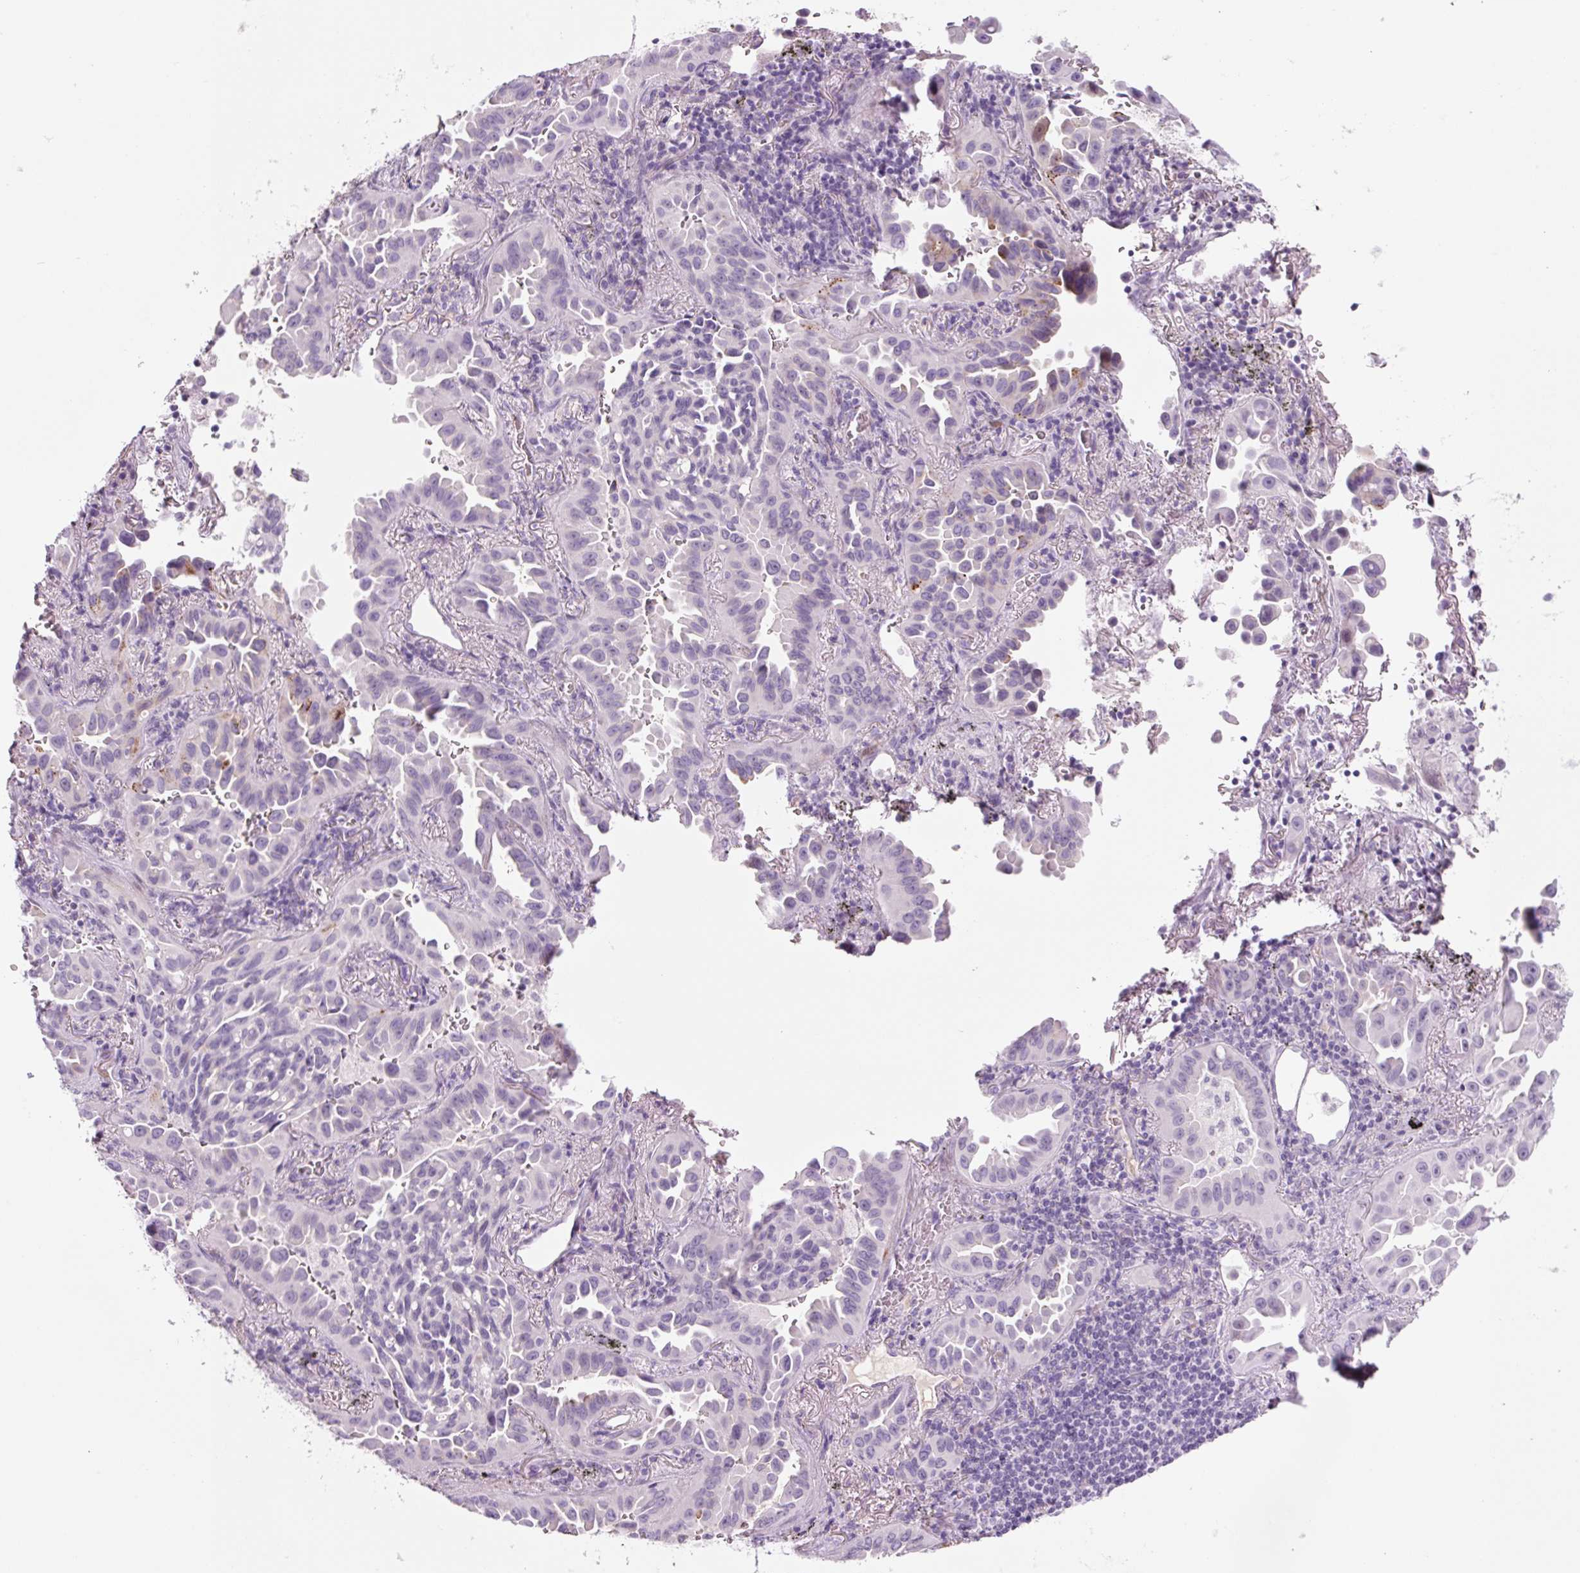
{"staining": {"intensity": "negative", "quantity": "none", "location": "none"}, "tissue": "lung cancer", "cell_type": "Tumor cells", "image_type": "cancer", "snomed": [{"axis": "morphology", "description": "Adenocarcinoma, NOS"}, {"axis": "topography", "description": "Lung"}], "caption": "Photomicrograph shows no protein expression in tumor cells of lung cancer tissue.", "gene": "PRM1", "patient": {"sex": "male", "age": 68}}